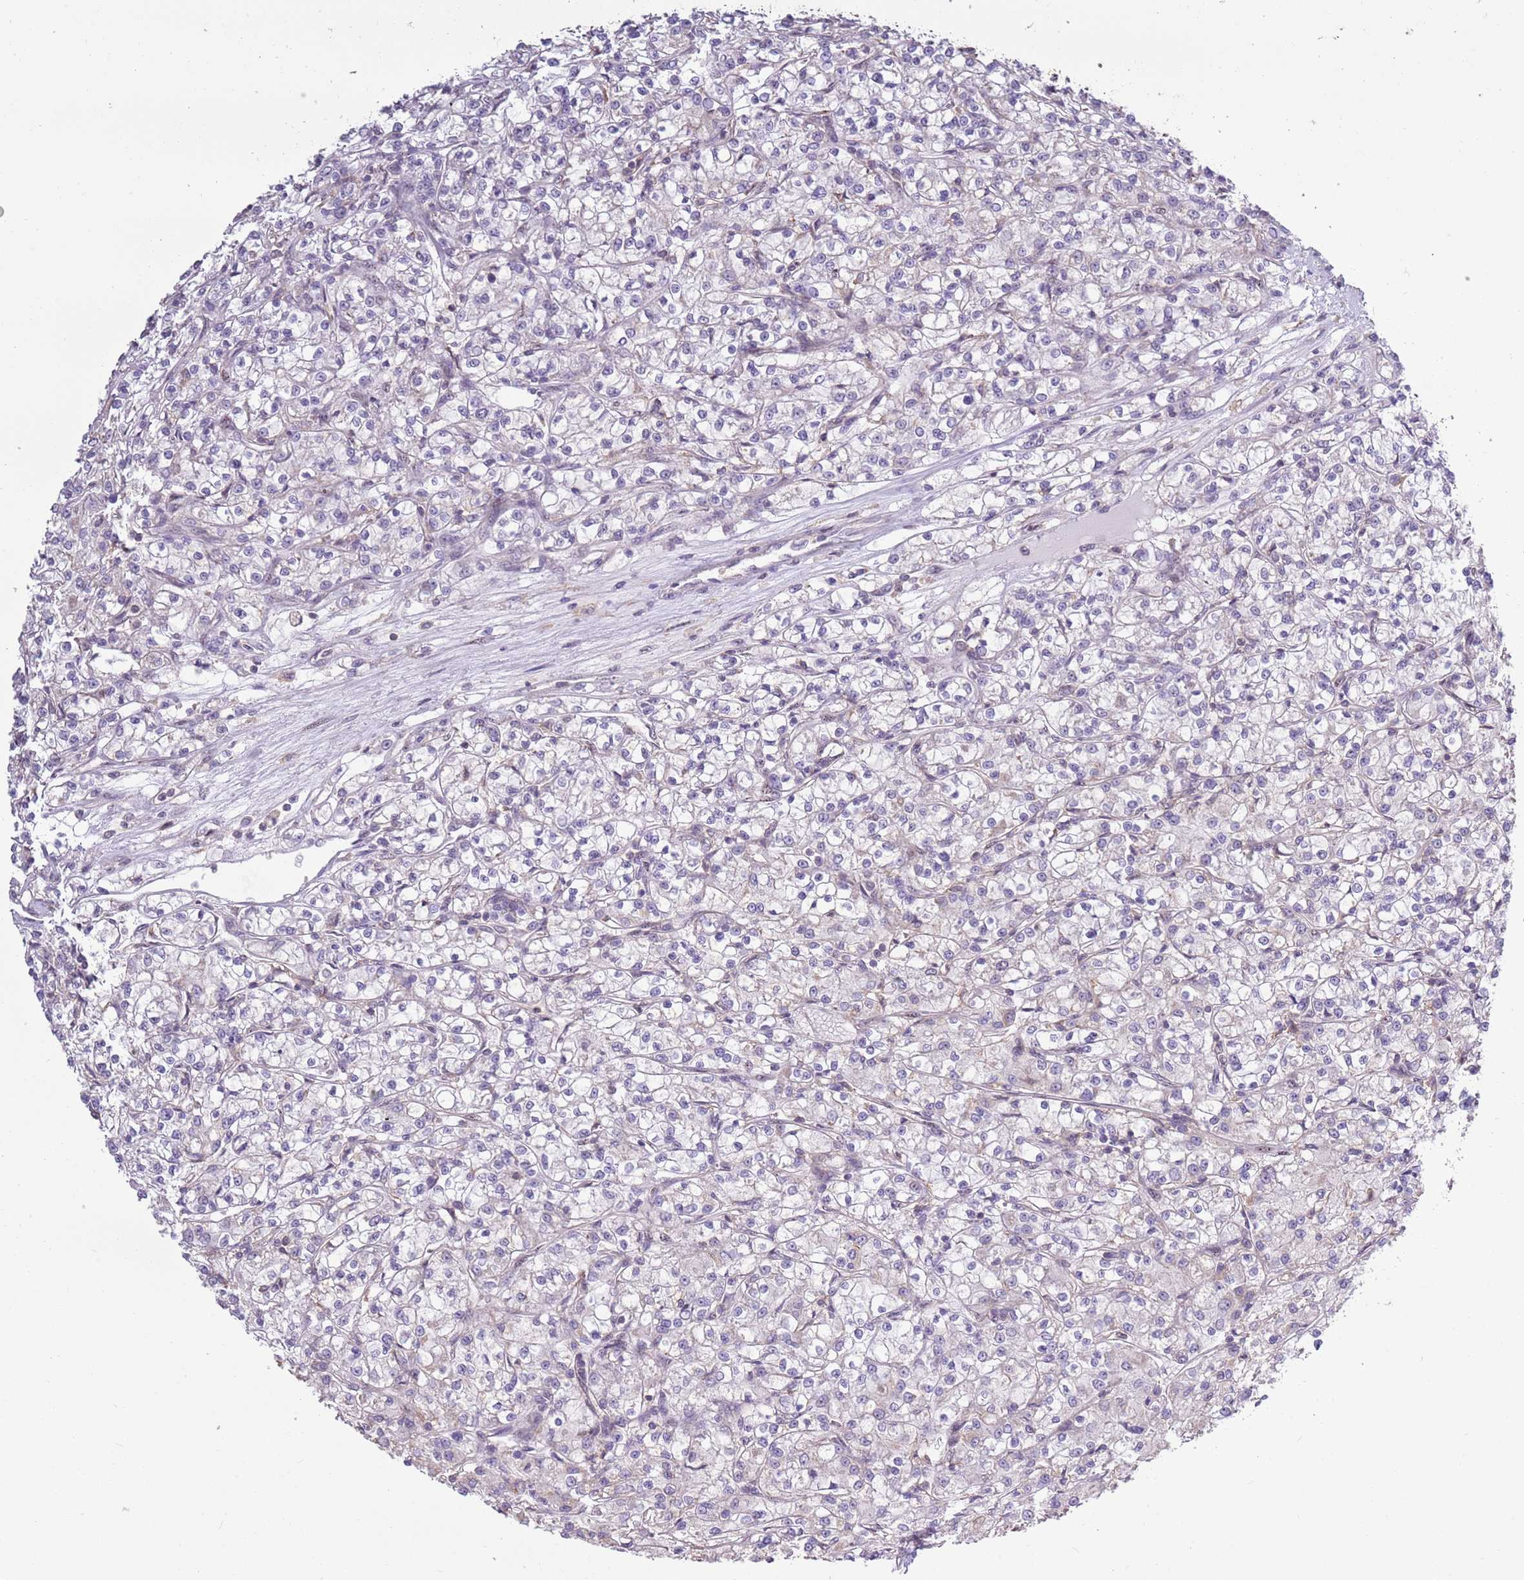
{"staining": {"intensity": "negative", "quantity": "none", "location": "none"}, "tissue": "renal cancer", "cell_type": "Tumor cells", "image_type": "cancer", "snomed": [{"axis": "morphology", "description": "Adenocarcinoma, NOS"}, {"axis": "topography", "description": "Kidney"}], "caption": "DAB immunohistochemical staining of human renal cancer (adenocarcinoma) reveals no significant staining in tumor cells.", "gene": "CAPN9", "patient": {"sex": "female", "age": 59}}